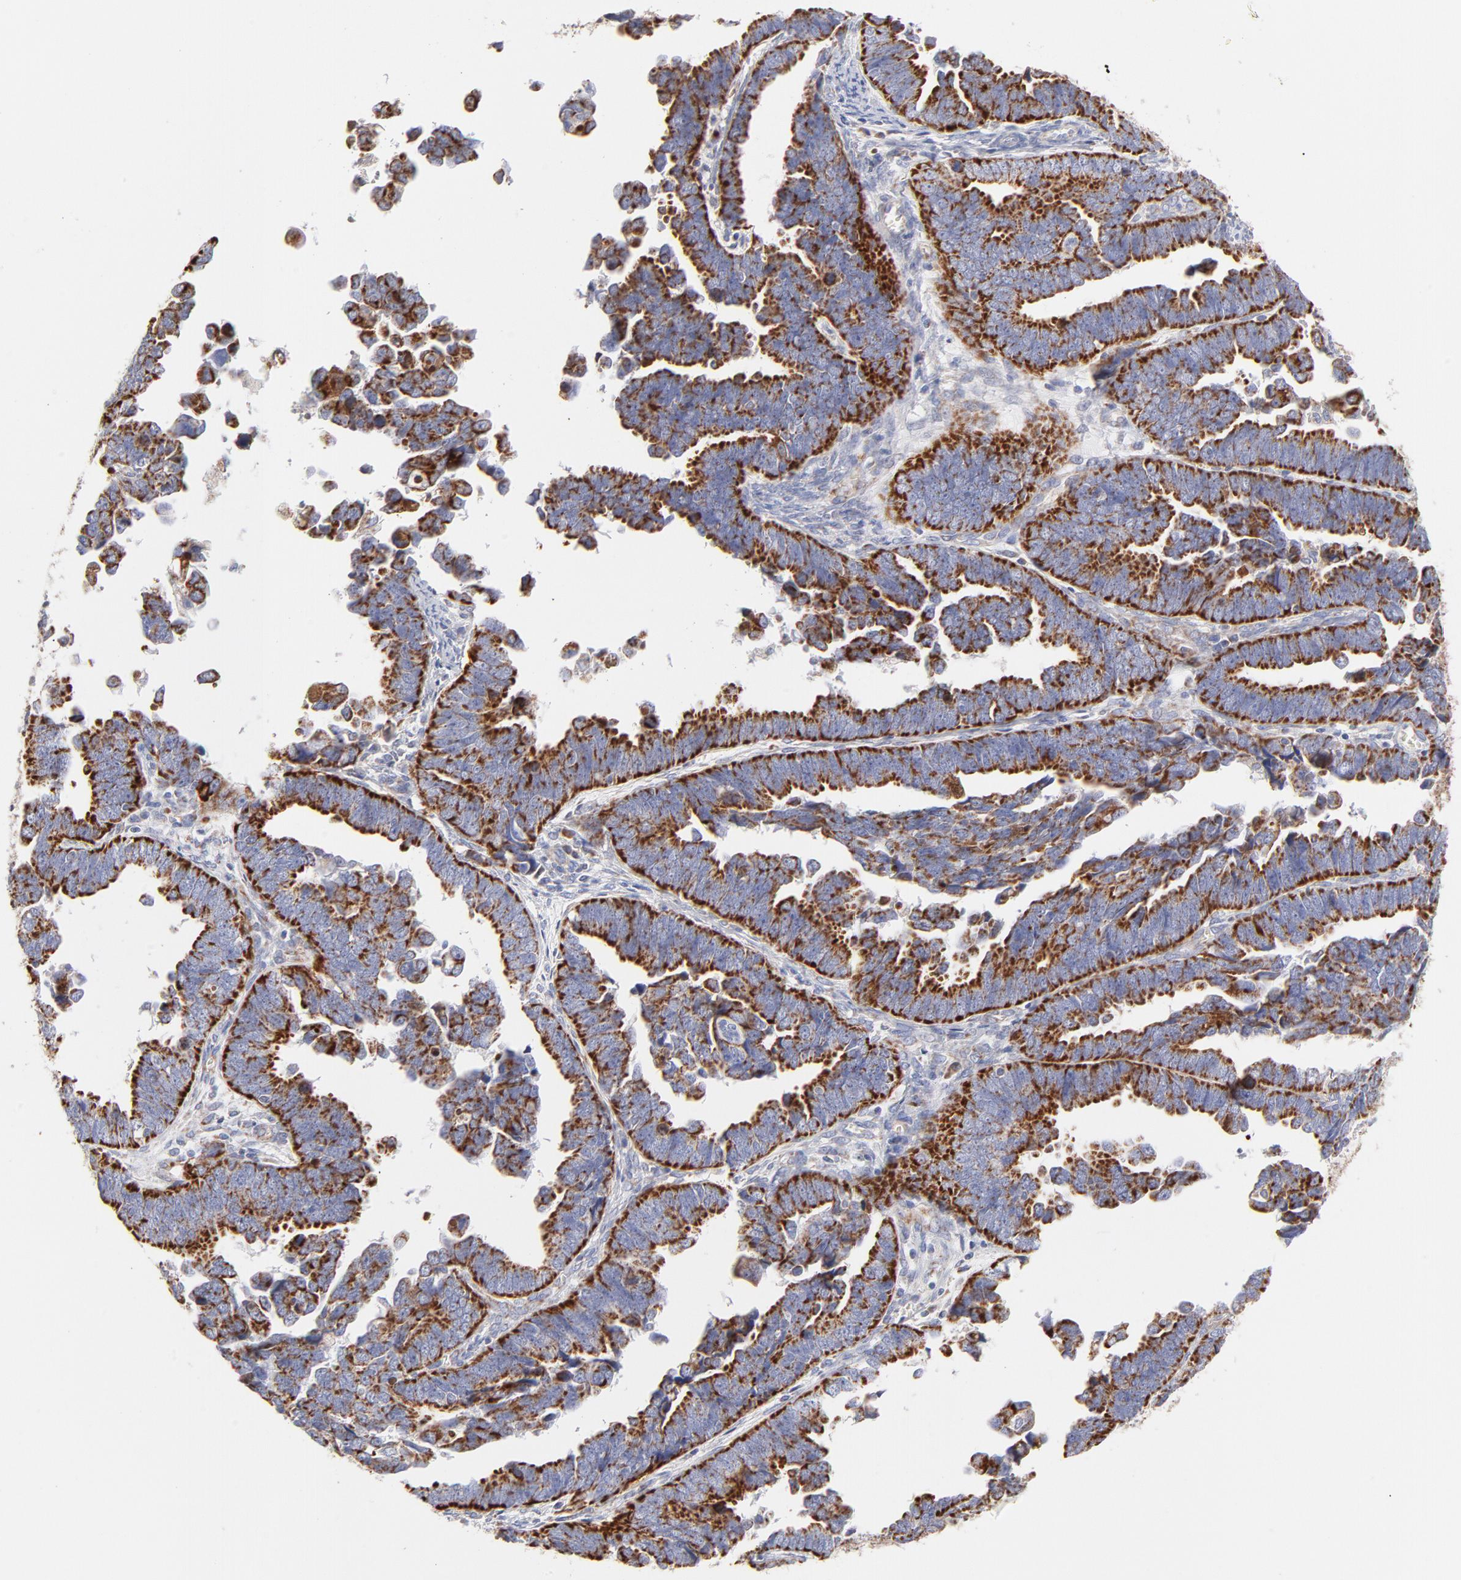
{"staining": {"intensity": "strong", "quantity": ">75%", "location": "cytoplasmic/membranous"}, "tissue": "endometrial cancer", "cell_type": "Tumor cells", "image_type": "cancer", "snomed": [{"axis": "morphology", "description": "Adenocarcinoma, NOS"}, {"axis": "topography", "description": "Endometrium"}], "caption": "Approximately >75% of tumor cells in human endometrial cancer exhibit strong cytoplasmic/membranous protein positivity as visualized by brown immunohistochemical staining.", "gene": "TIMM8A", "patient": {"sex": "female", "age": 75}}